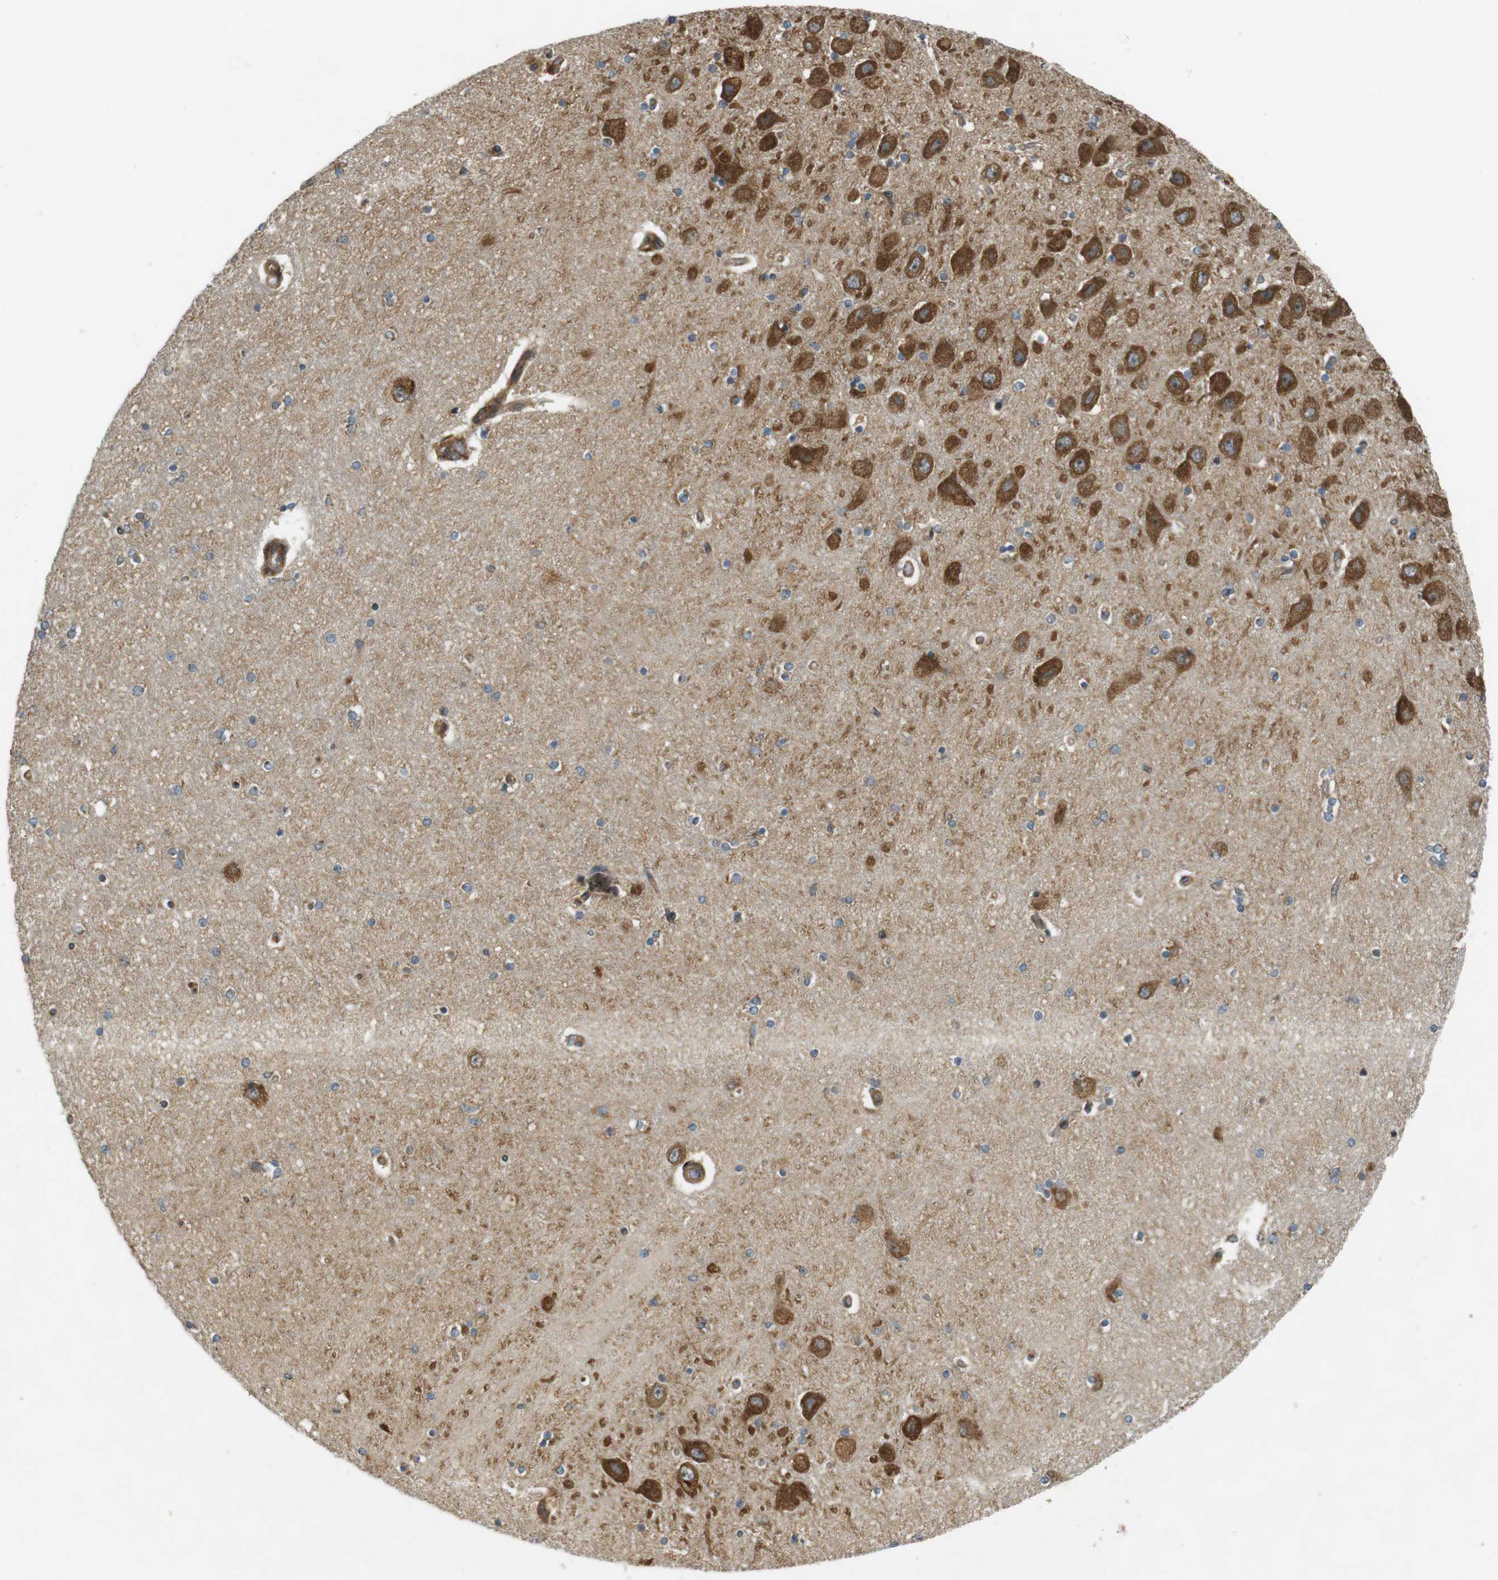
{"staining": {"intensity": "moderate", "quantity": "<25%", "location": "cytoplasmic/membranous"}, "tissue": "hippocampus", "cell_type": "Glial cells", "image_type": "normal", "snomed": [{"axis": "morphology", "description": "Normal tissue, NOS"}, {"axis": "topography", "description": "Hippocampus"}], "caption": "A histopathology image of hippocampus stained for a protein exhibits moderate cytoplasmic/membranous brown staining in glial cells. (brown staining indicates protein expression, while blue staining denotes nuclei).", "gene": "SLC41A1", "patient": {"sex": "female", "age": 54}}